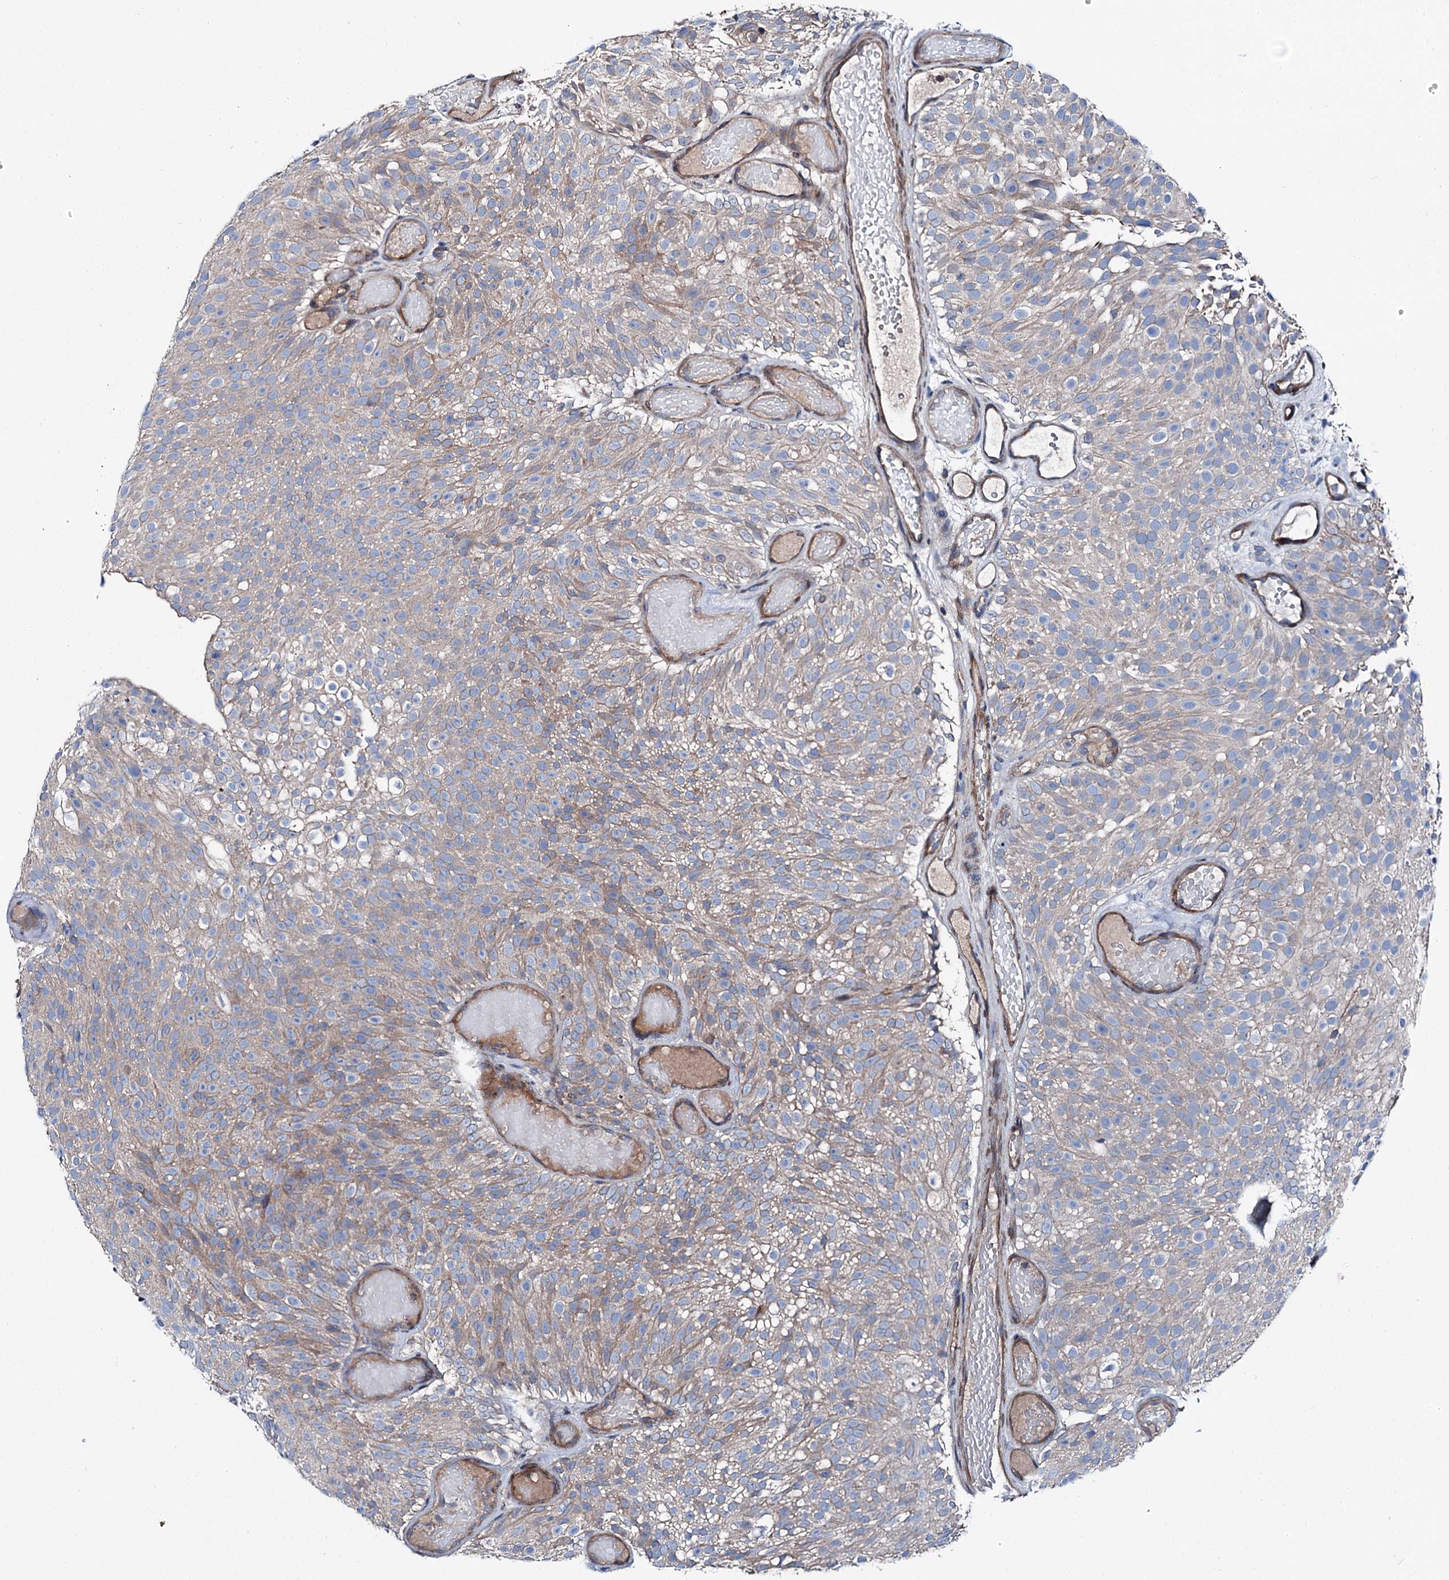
{"staining": {"intensity": "moderate", "quantity": "<25%", "location": "cytoplasmic/membranous"}, "tissue": "urothelial cancer", "cell_type": "Tumor cells", "image_type": "cancer", "snomed": [{"axis": "morphology", "description": "Urothelial carcinoma, Low grade"}, {"axis": "topography", "description": "Urinary bladder"}], "caption": "This histopathology image exhibits immunohistochemistry (IHC) staining of human urothelial carcinoma (low-grade), with low moderate cytoplasmic/membranous expression in approximately <25% of tumor cells.", "gene": "SLC22A25", "patient": {"sex": "male", "age": 78}}